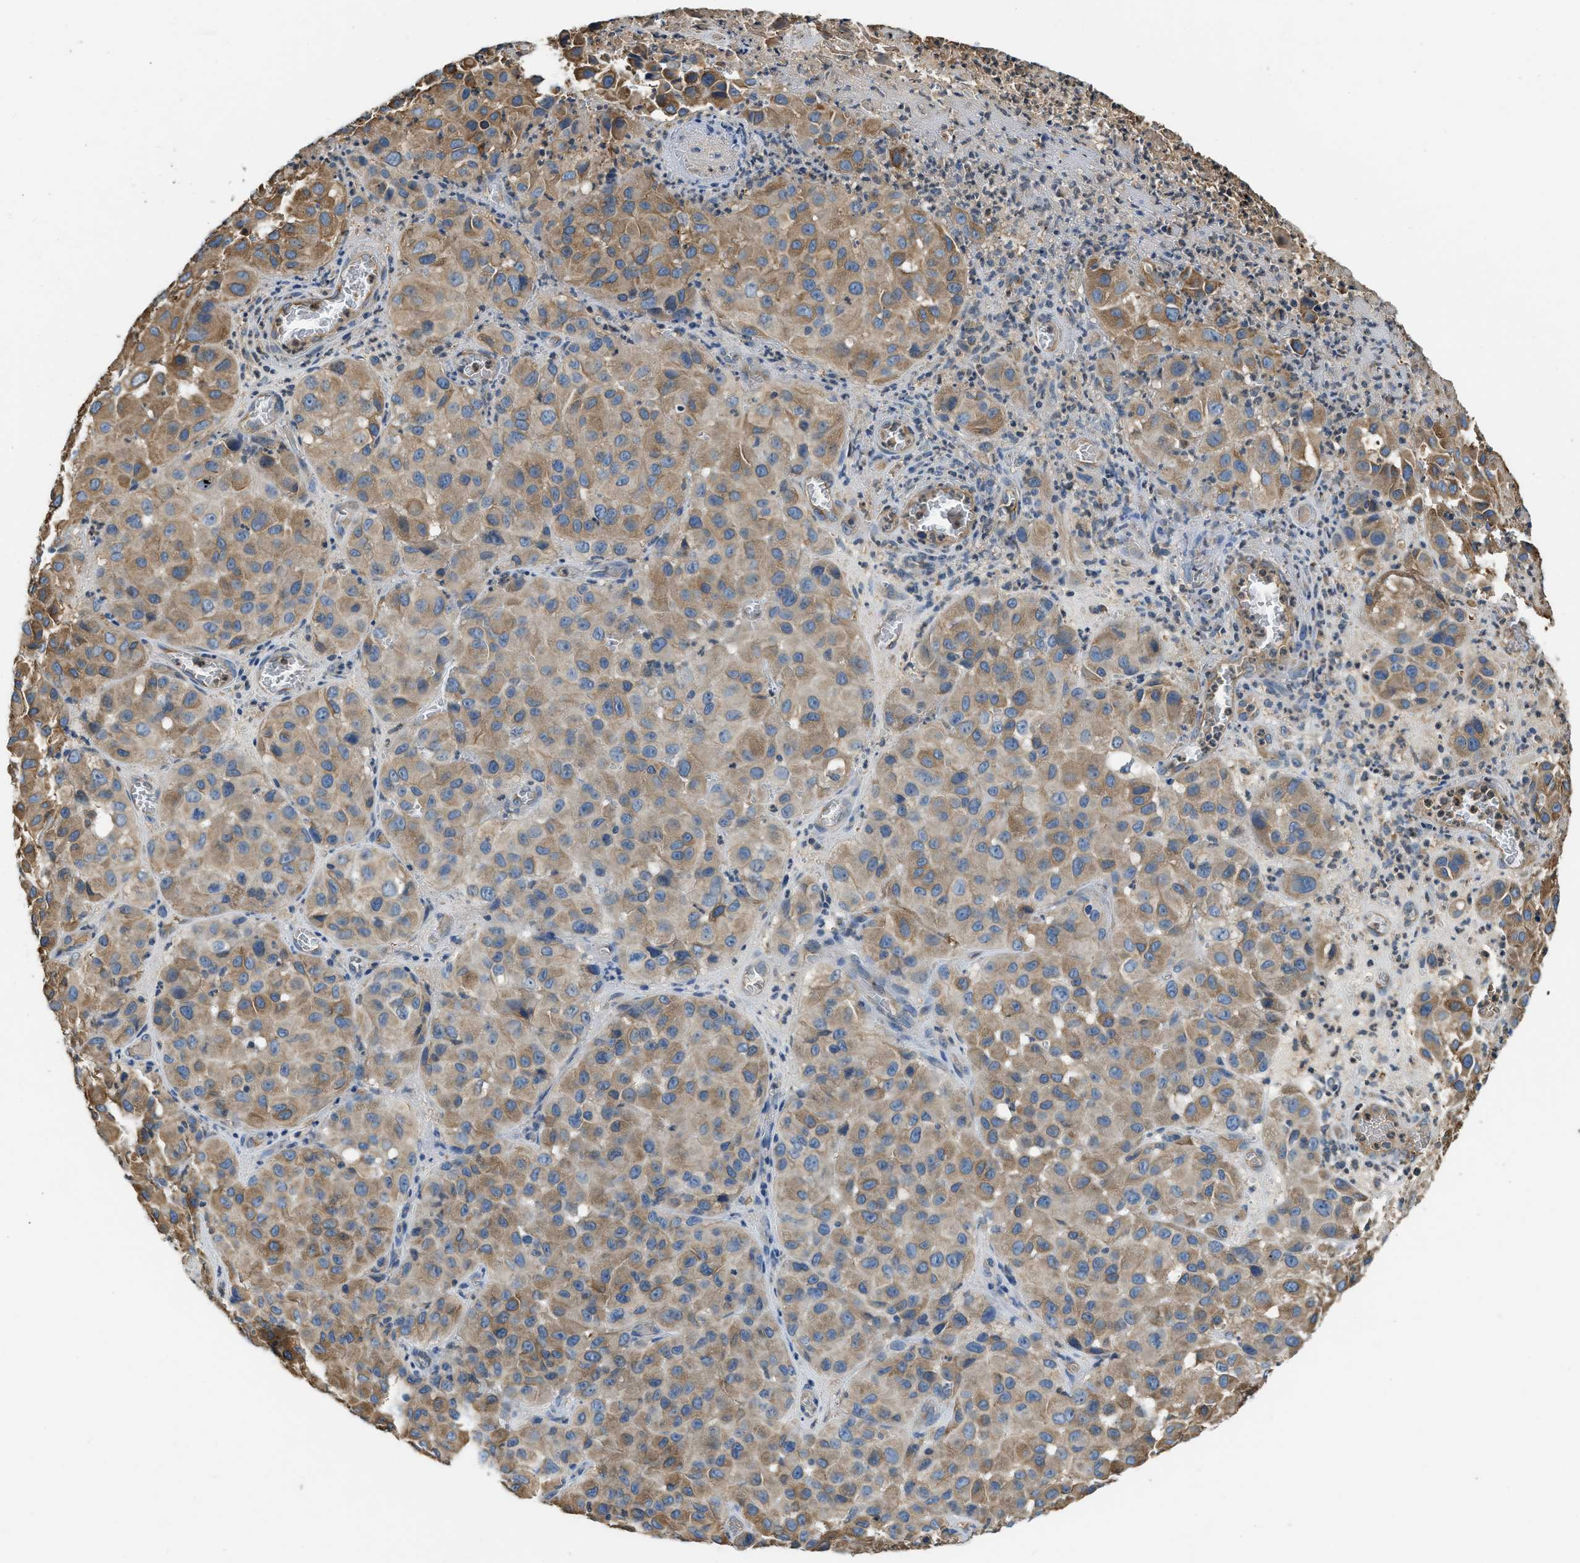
{"staining": {"intensity": "weak", "quantity": ">75%", "location": "cytoplasmic/membranous"}, "tissue": "melanoma", "cell_type": "Tumor cells", "image_type": "cancer", "snomed": [{"axis": "morphology", "description": "Malignant melanoma, NOS"}, {"axis": "topography", "description": "Skin"}], "caption": "Tumor cells demonstrate weak cytoplasmic/membranous expression in approximately >75% of cells in melanoma.", "gene": "BCAP31", "patient": {"sex": "female", "age": 21}}